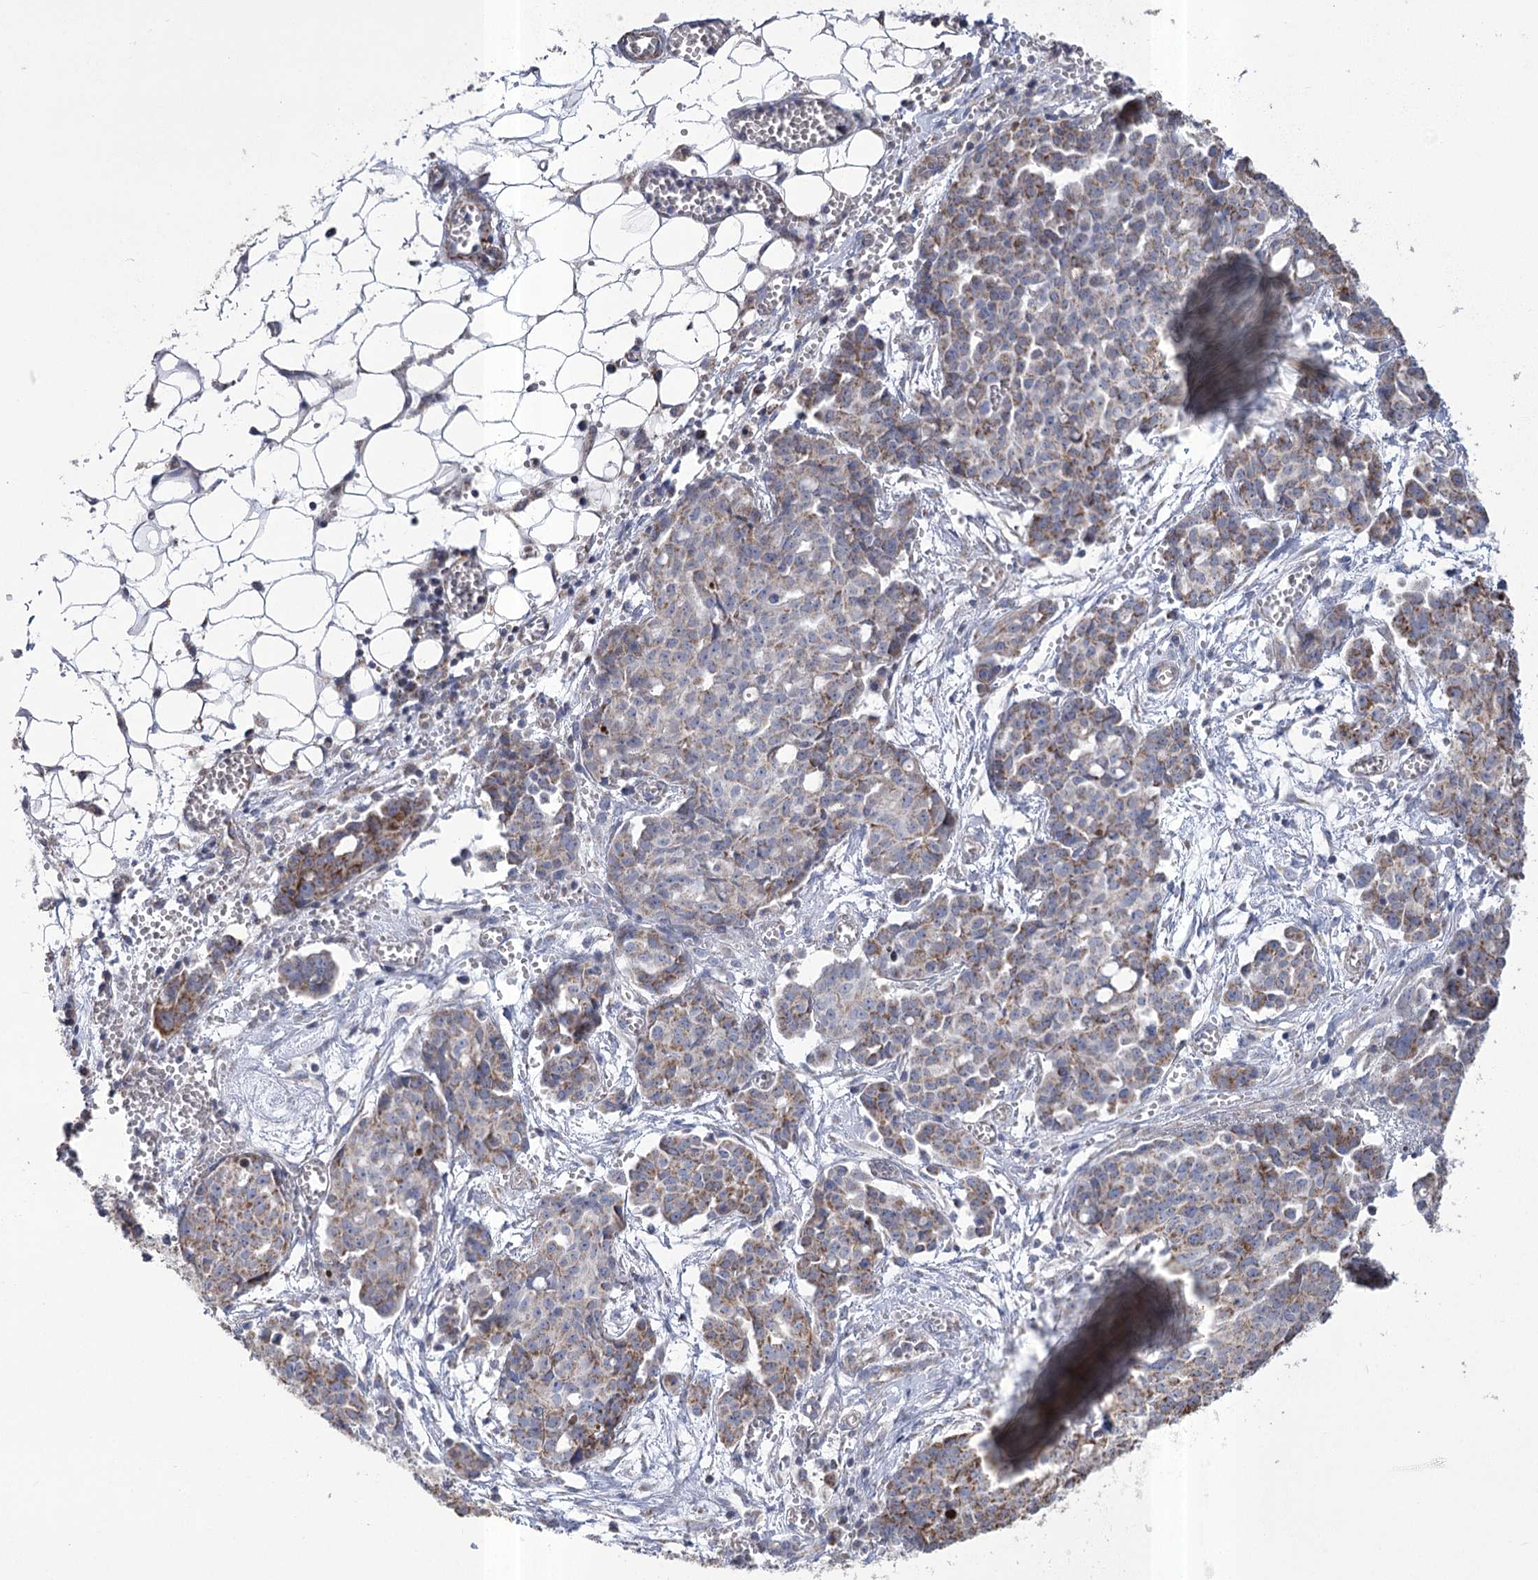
{"staining": {"intensity": "weak", "quantity": "25%-75%", "location": "cytoplasmic/membranous"}, "tissue": "ovarian cancer", "cell_type": "Tumor cells", "image_type": "cancer", "snomed": [{"axis": "morphology", "description": "Cystadenocarcinoma, serous, NOS"}, {"axis": "topography", "description": "Soft tissue"}, {"axis": "topography", "description": "Ovary"}], "caption": "Ovarian serous cystadenocarcinoma stained with a protein marker reveals weak staining in tumor cells.", "gene": "PDHB", "patient": {"sex": "female", "age": 57}}